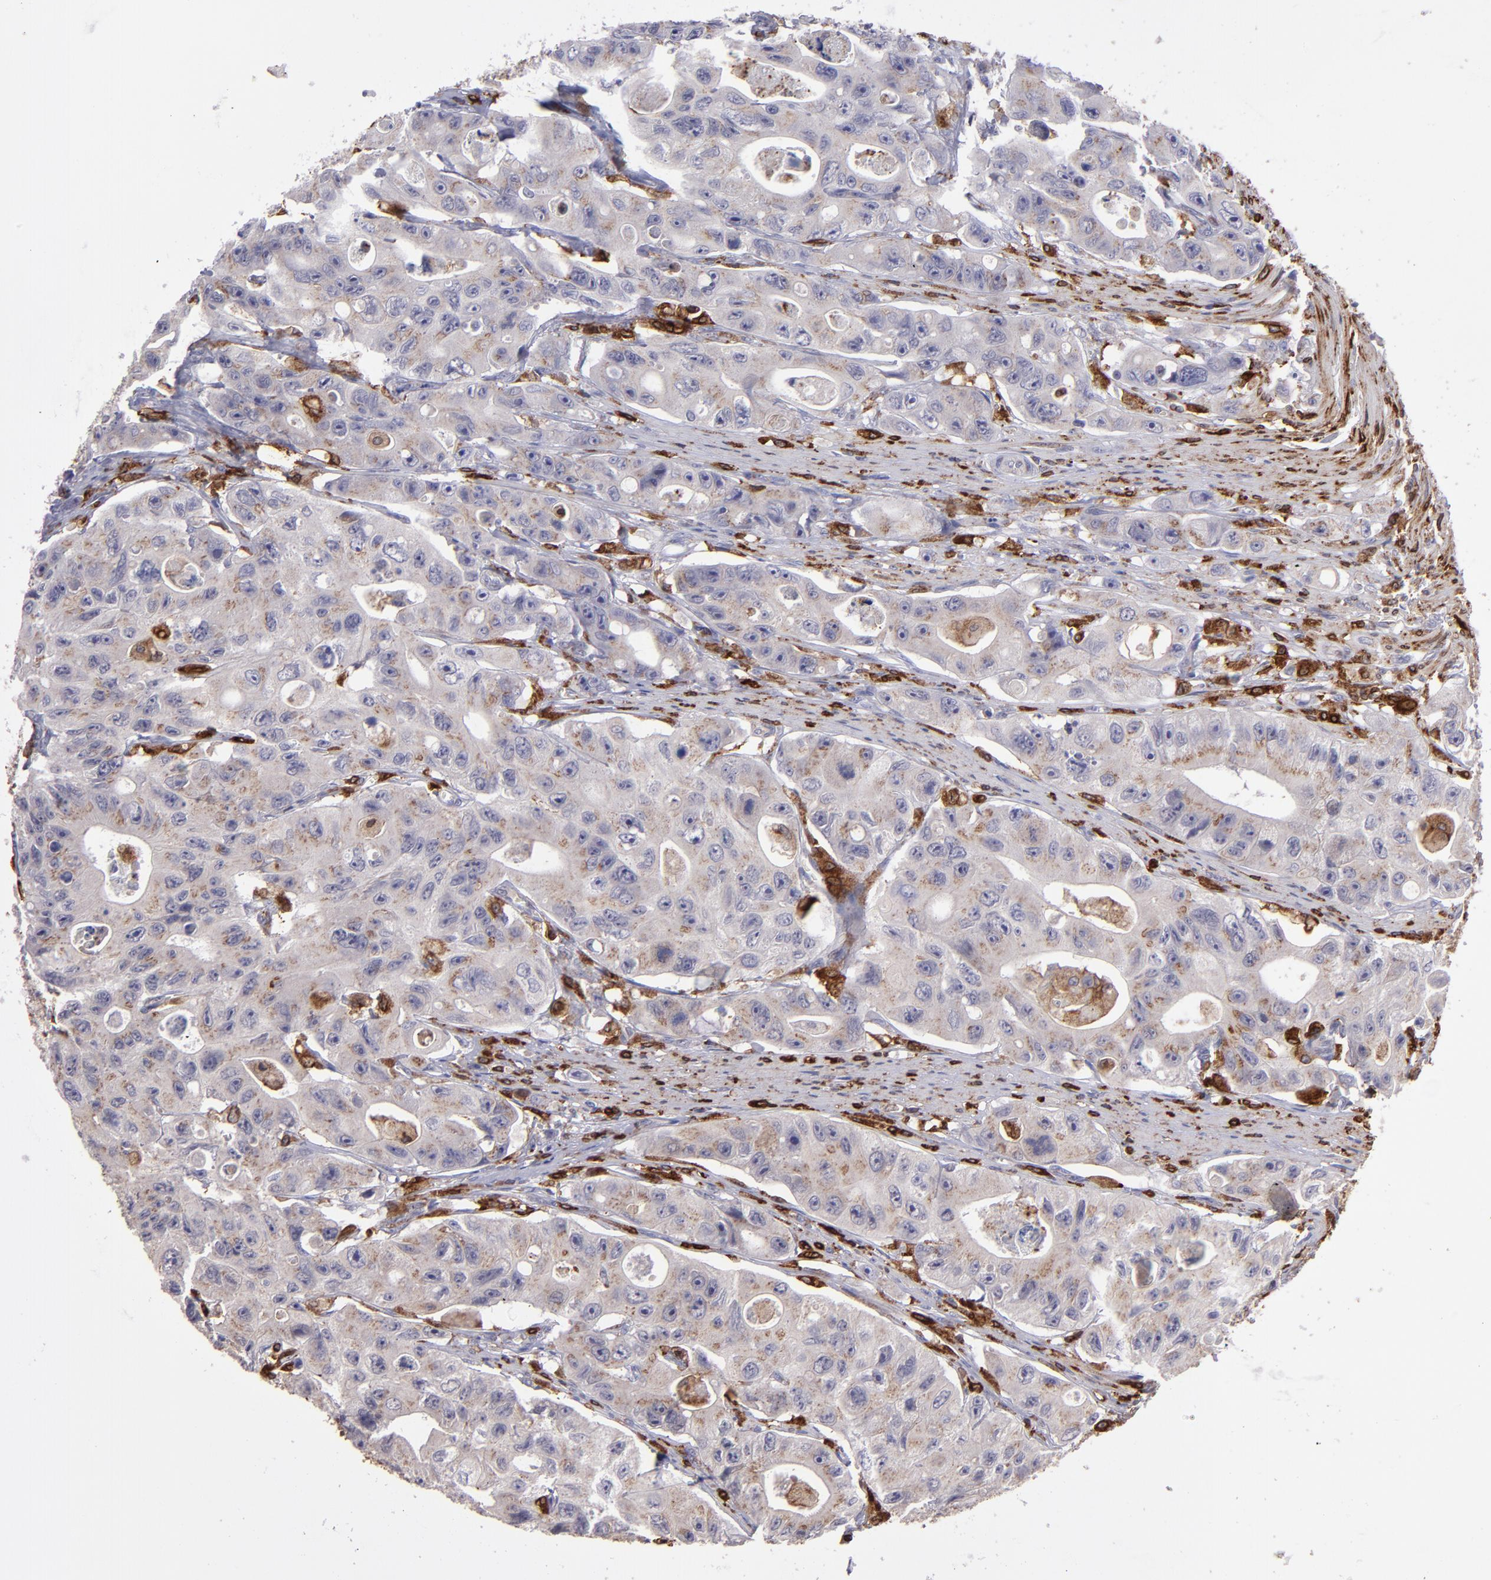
{"staining": {"intensity": "weak", "quantity": ">75%", "location": "cytoplasmic/membranous"}, "tissue": "colorectal cancer", "cell_type": "Tumor cells", "image_type": "cancer", "snomed": [{"axis": "morphology", "description": "Adenocarcinoma, NOS"}, {"axis": "topography", "description": "Colon"}], "caption": "Colorectal adenocarcinoma stained with a protein marker shows weak staining in tumor cells.", "gene": "PTGS1", "patient": {"sex": "female", "age": 46}}